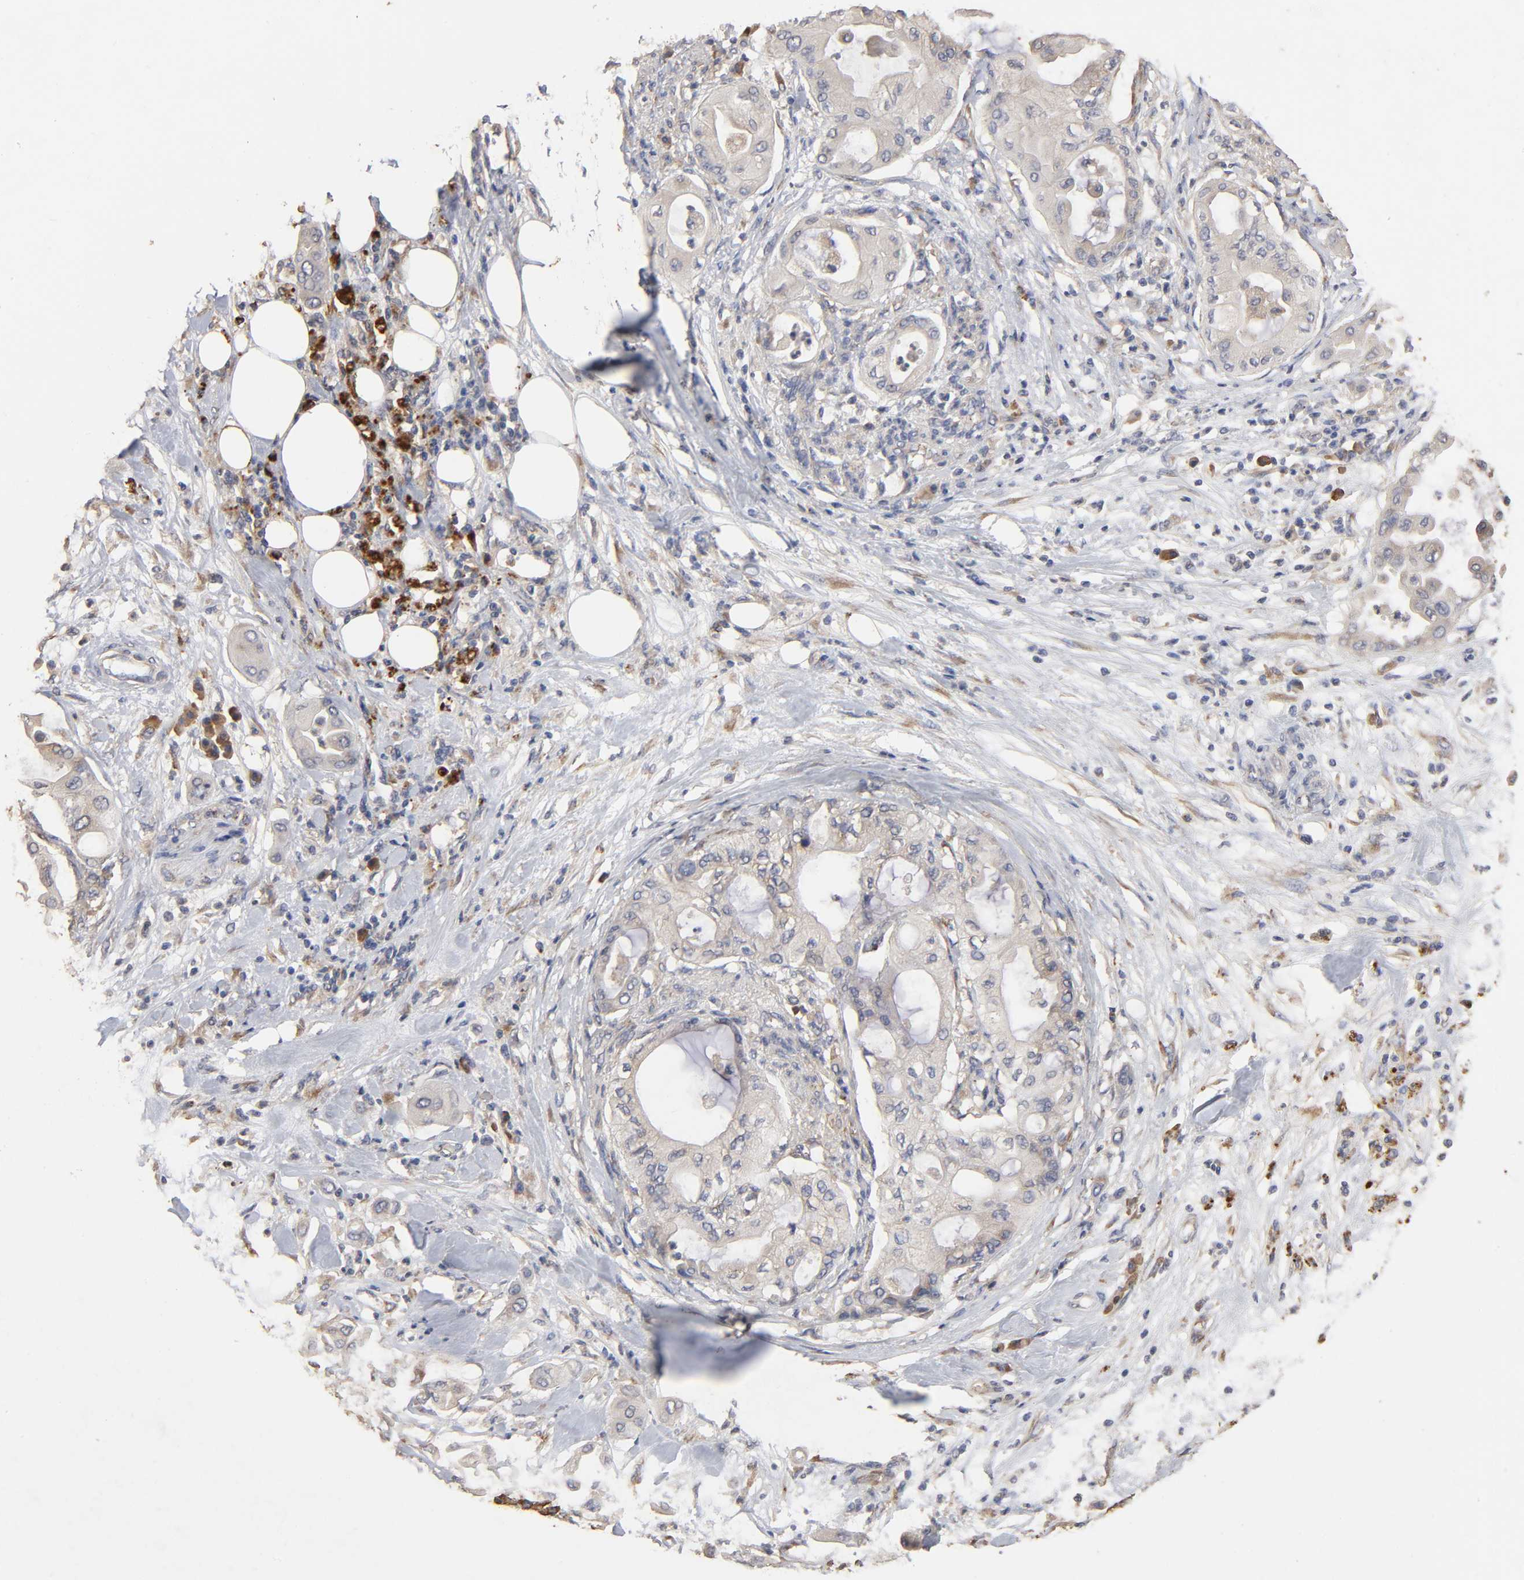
{"staining": {"intensity": "weak", "quantity": "<25%", "location": "cytoplasmic/membranous"}, "tissue": "pancreatic cancer", "cell_type": "Tumor cells", "image_type": "cancer", "snomed": [{"axis": "morphology", "description": "Adenocarcinoma, NOS"}, {"axis": "morphology", "description": "Adenocarcinoma, metastatic, NOS"}, {"axis": "topography", "description": "Lymph node"}, {"axis": "topography", "description": "Pancreas"}, {"axis": "topography", "description": "Duodenum"}], "caption": "High power microscopy image of an immunohistochemistry image of pancreatic cancer, revealing no significant staining in tumor cells.", "gene": "EIF4G2", "patient": {"sex": "female", "age": 64}}